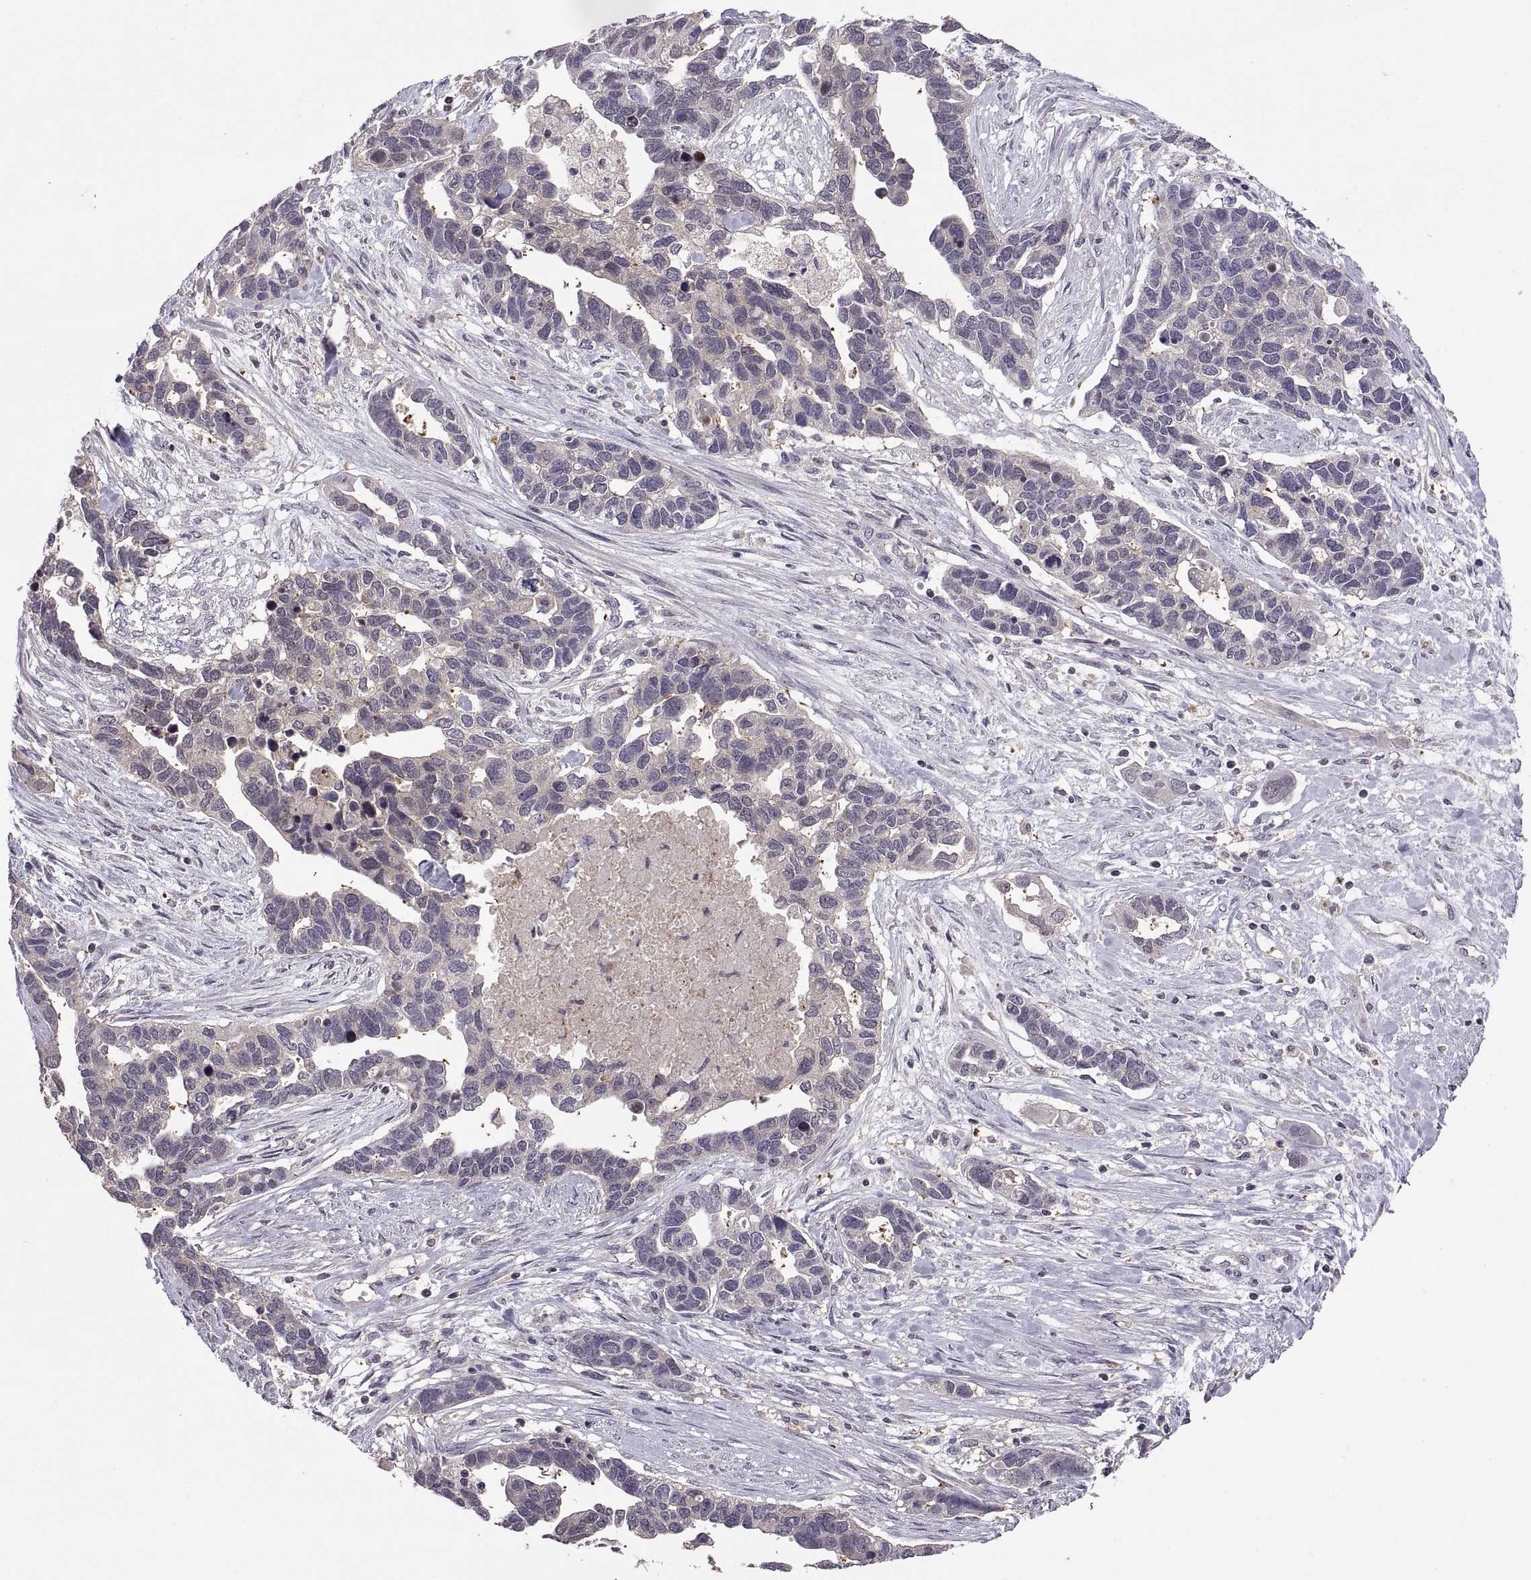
{"staining": {"intensity": "negative", "quantity": "none", "location": "none"}, "tissue": "ovarian cancer", "cell_type": "Tumor cells", "image_type": "cancer", "snomed": [{"axis": "morphology", "description": "Cystadenocarcinoma, serous, NOS"}, {"axis": "topography", "description": "Ovary"}], "caption": "An image of human serous cystadenocarcinoma (ovarian) is negative for staining in tumor cells.", "gene": "NMNAT2", "patient": {"sex": "female", "age": 54}}